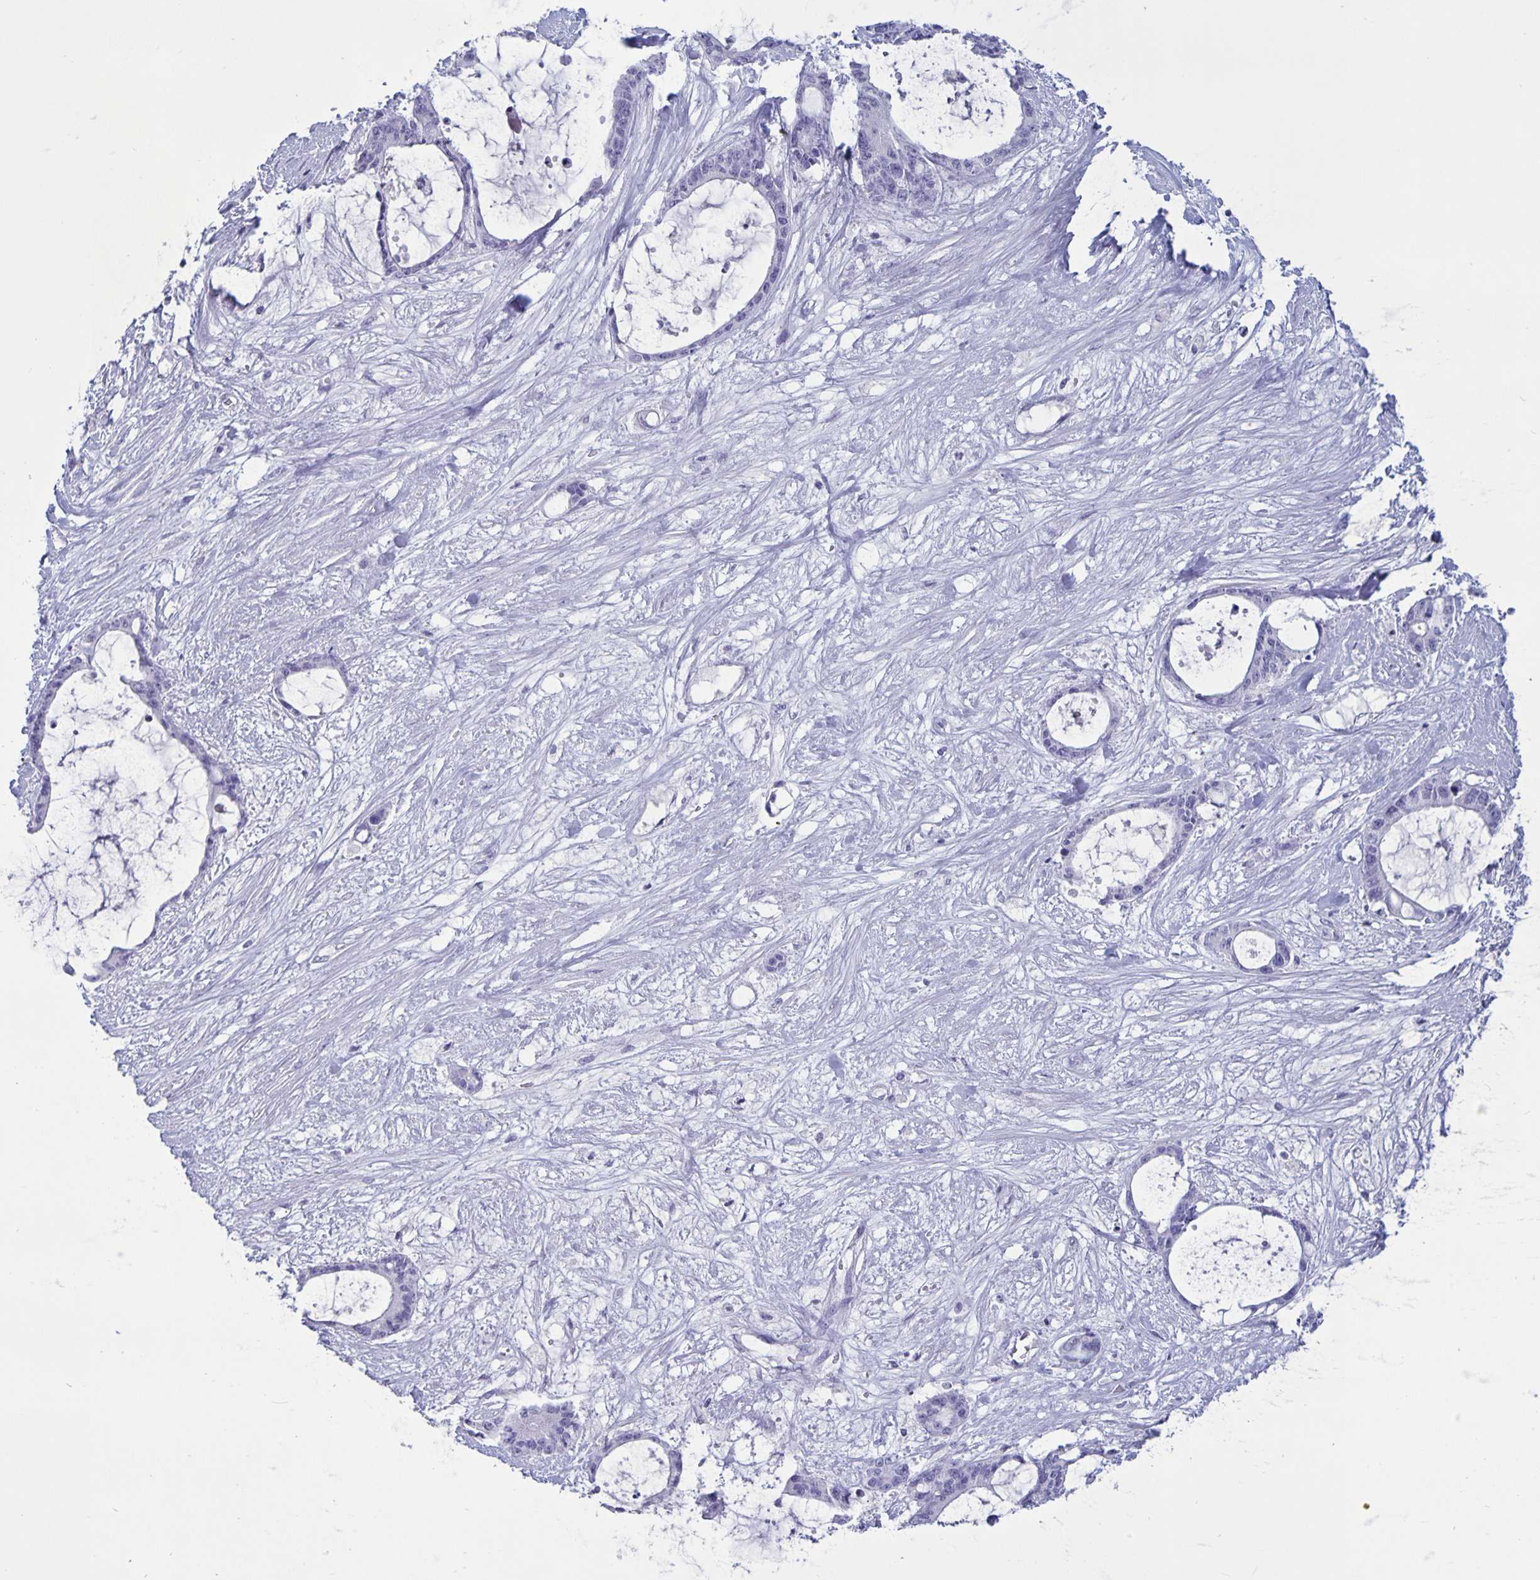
{"staining": {"intensity": "negative", "quantity": "none", "location": "none"}, "tissue": "liver cancer", "cell_type": "Tumor cells", "image_type": "cancer", "snomed": [{"axis": "morphology", "description": "Normal tissue, NOS"}, {"axis": "morphology", "description": "Cholangiocarcinoma"}, {"axis": "topography", "description": "Liver"}, {"axis": "topography", "description": "Peripheral nerve tissue"}], "caption": "A high-resolution histopathology image shows IHC staining of cholangiocarcinoma (liver), which exhibits no significant positivity in tumor cells. Brightfield microscopy of immunohistochemistry (IHC) stained with DAB (brown) and hematoxylin (blue), captured at high magnification.", "gene": "BPIFA3", "patient": {"sex": "female", "age": 73}}